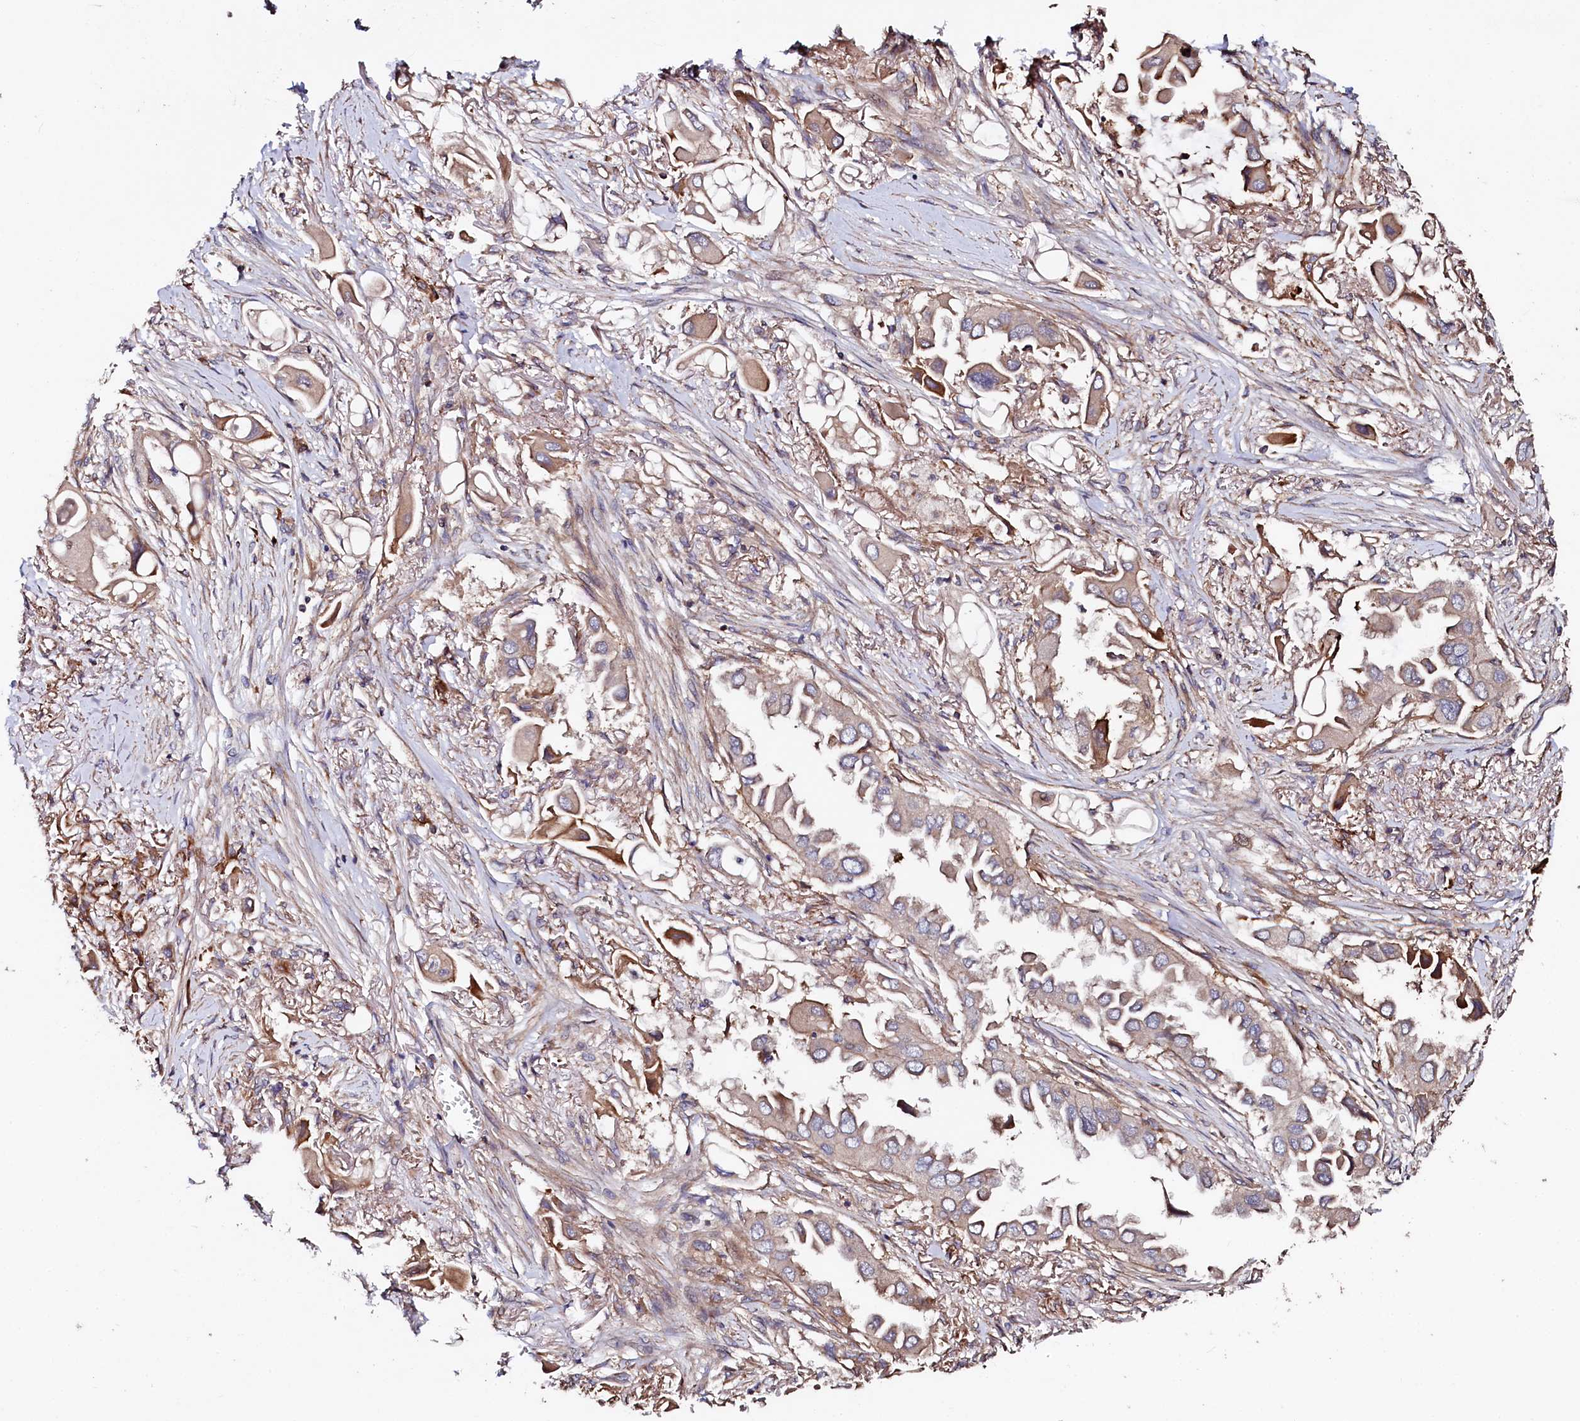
{"staining": {"intensity": "weak", "quantity": "25%-75%", "location": "cytoplasmic/membranous"}, "tissue": "lung cancer", "cell_type": "Tumor cells", "image_type": "cancer", "snomed": [{"axis": "morphology", "description": "Adenocarcinoma, NOS"}, {"axis": "topography", "description": "Lung"}], "caption": "Human lung cancer (adenocarcinoma) stained for a protein (brown) reveals weak cytoplasmic/membranous positive expression in about 25%-75% of tumor cells.", "gene": "USPL1", "patient": {"sex": "female", "age": 76}}